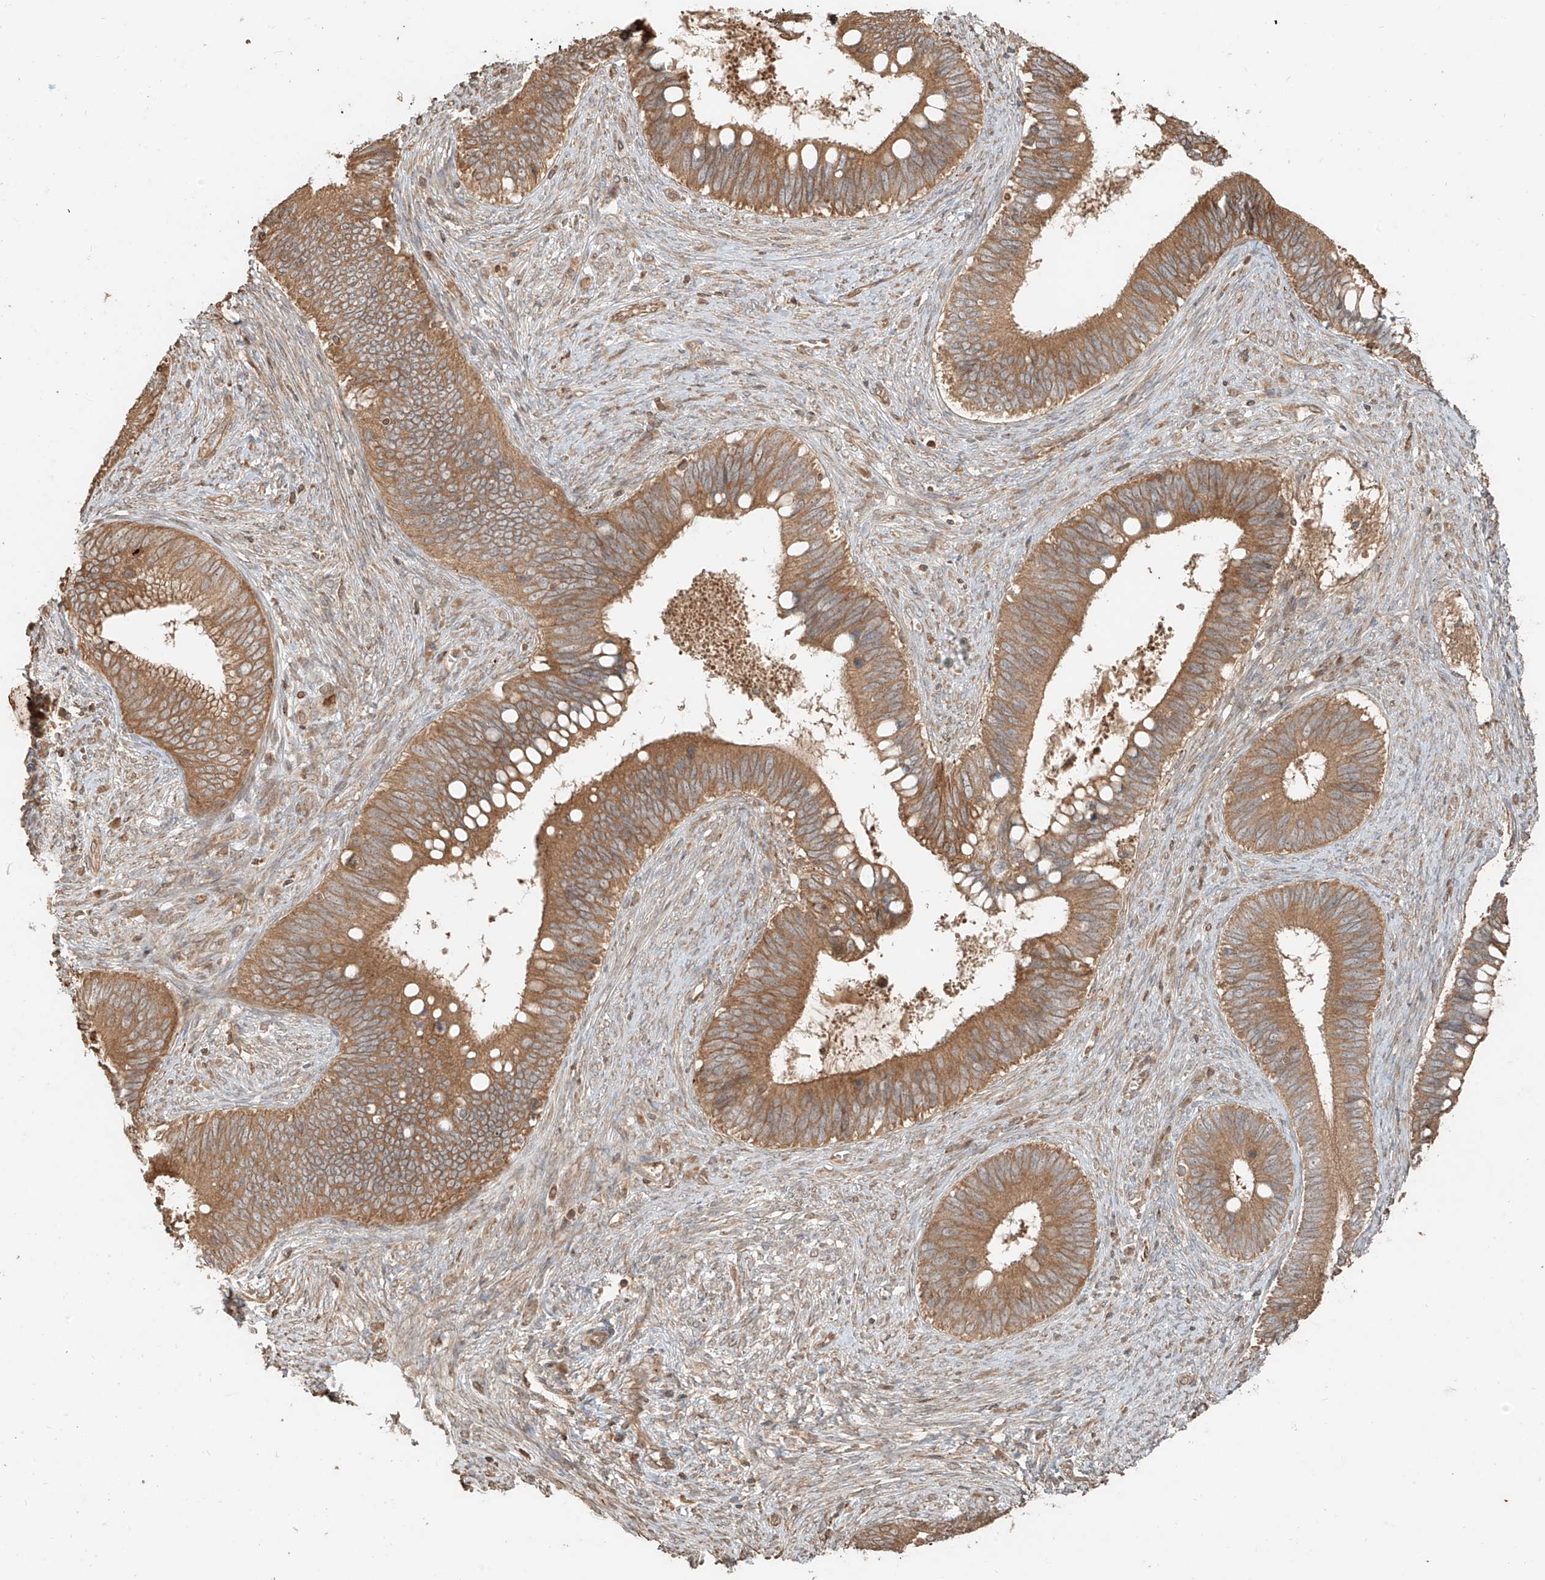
{"staining": {"intensity": "moderate", "quantity": ">75%", "location": "cytoplasmic/membranous"}, "tissue": "cervical cancer", "cell_type": "Tumor cells", "image_type": "cancer", "snomed": [{"axis": "morphology", "description": "Adenocarcinoma, NOS"}, {"axis": "topography", "description": "Cervix"}], "caption": "A high-resolution histopathology image shows immunohistochemistry (IHC) staining of cervical adenocarcinoma, which exhibits moderate cytoplasmic/membranous staining in about >75% of tumor cells.", "gene": "ANKZF1", "patient": {"sex": "female", "age": 42}}